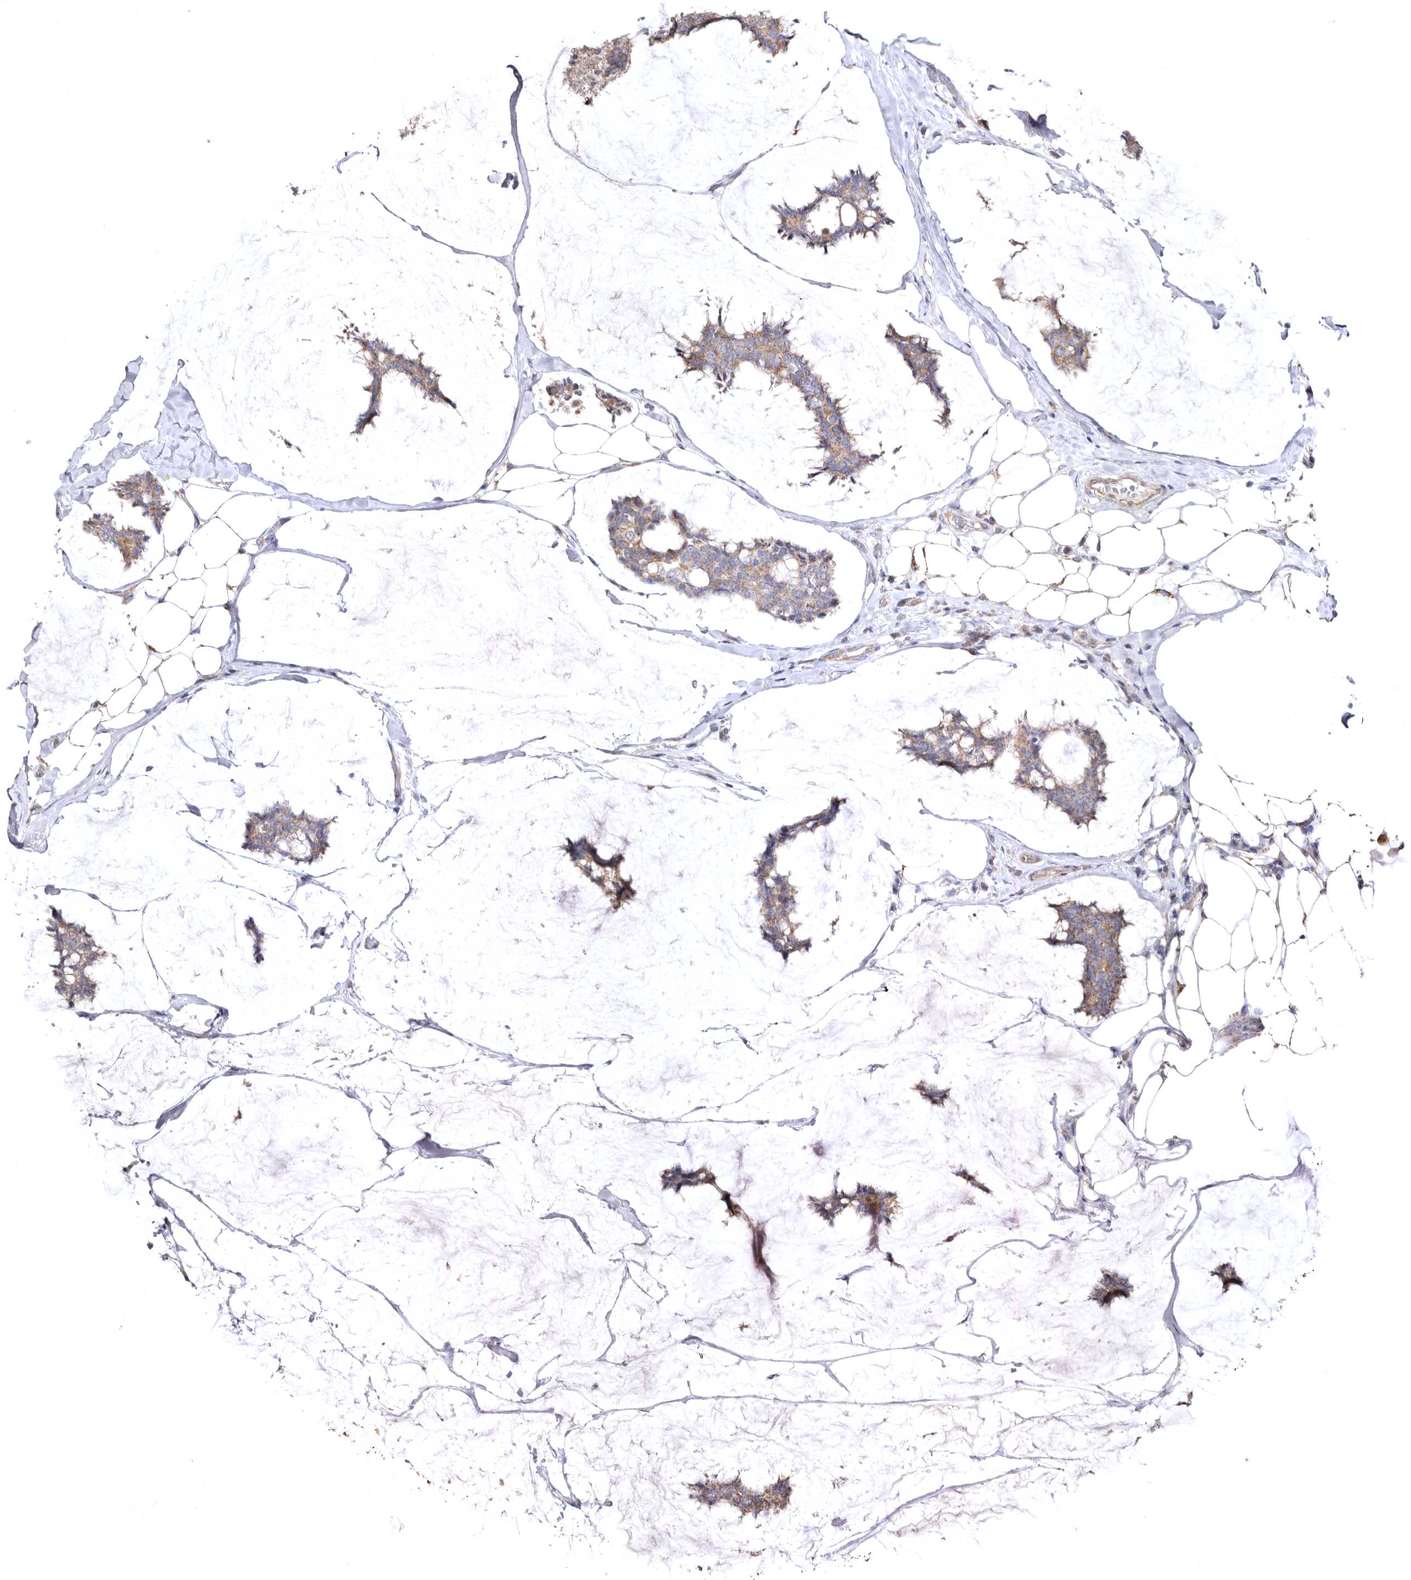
{"staining": {"intensity": "moderate", "quantity": "25%-75%", "location": "cytoplasmic/membranous"}, "tissue": "breast cancer", "cell_type": "Tumor cells", "image_type": "cancer", "snomed": [{"axis": "morphology", "description": "Duct carcinoma"}, {"axis": "topography", "description": "Breast"}], "caption": "Immunohistochemical staining of invasive ductal carcinoma (breast) shows moderate cytoplasmic/membranous protein expression in approximately 25%-75% of tumor cells.", "gene": "BAIAP2L1", "patient": {"sex": "female", "age": 93}}